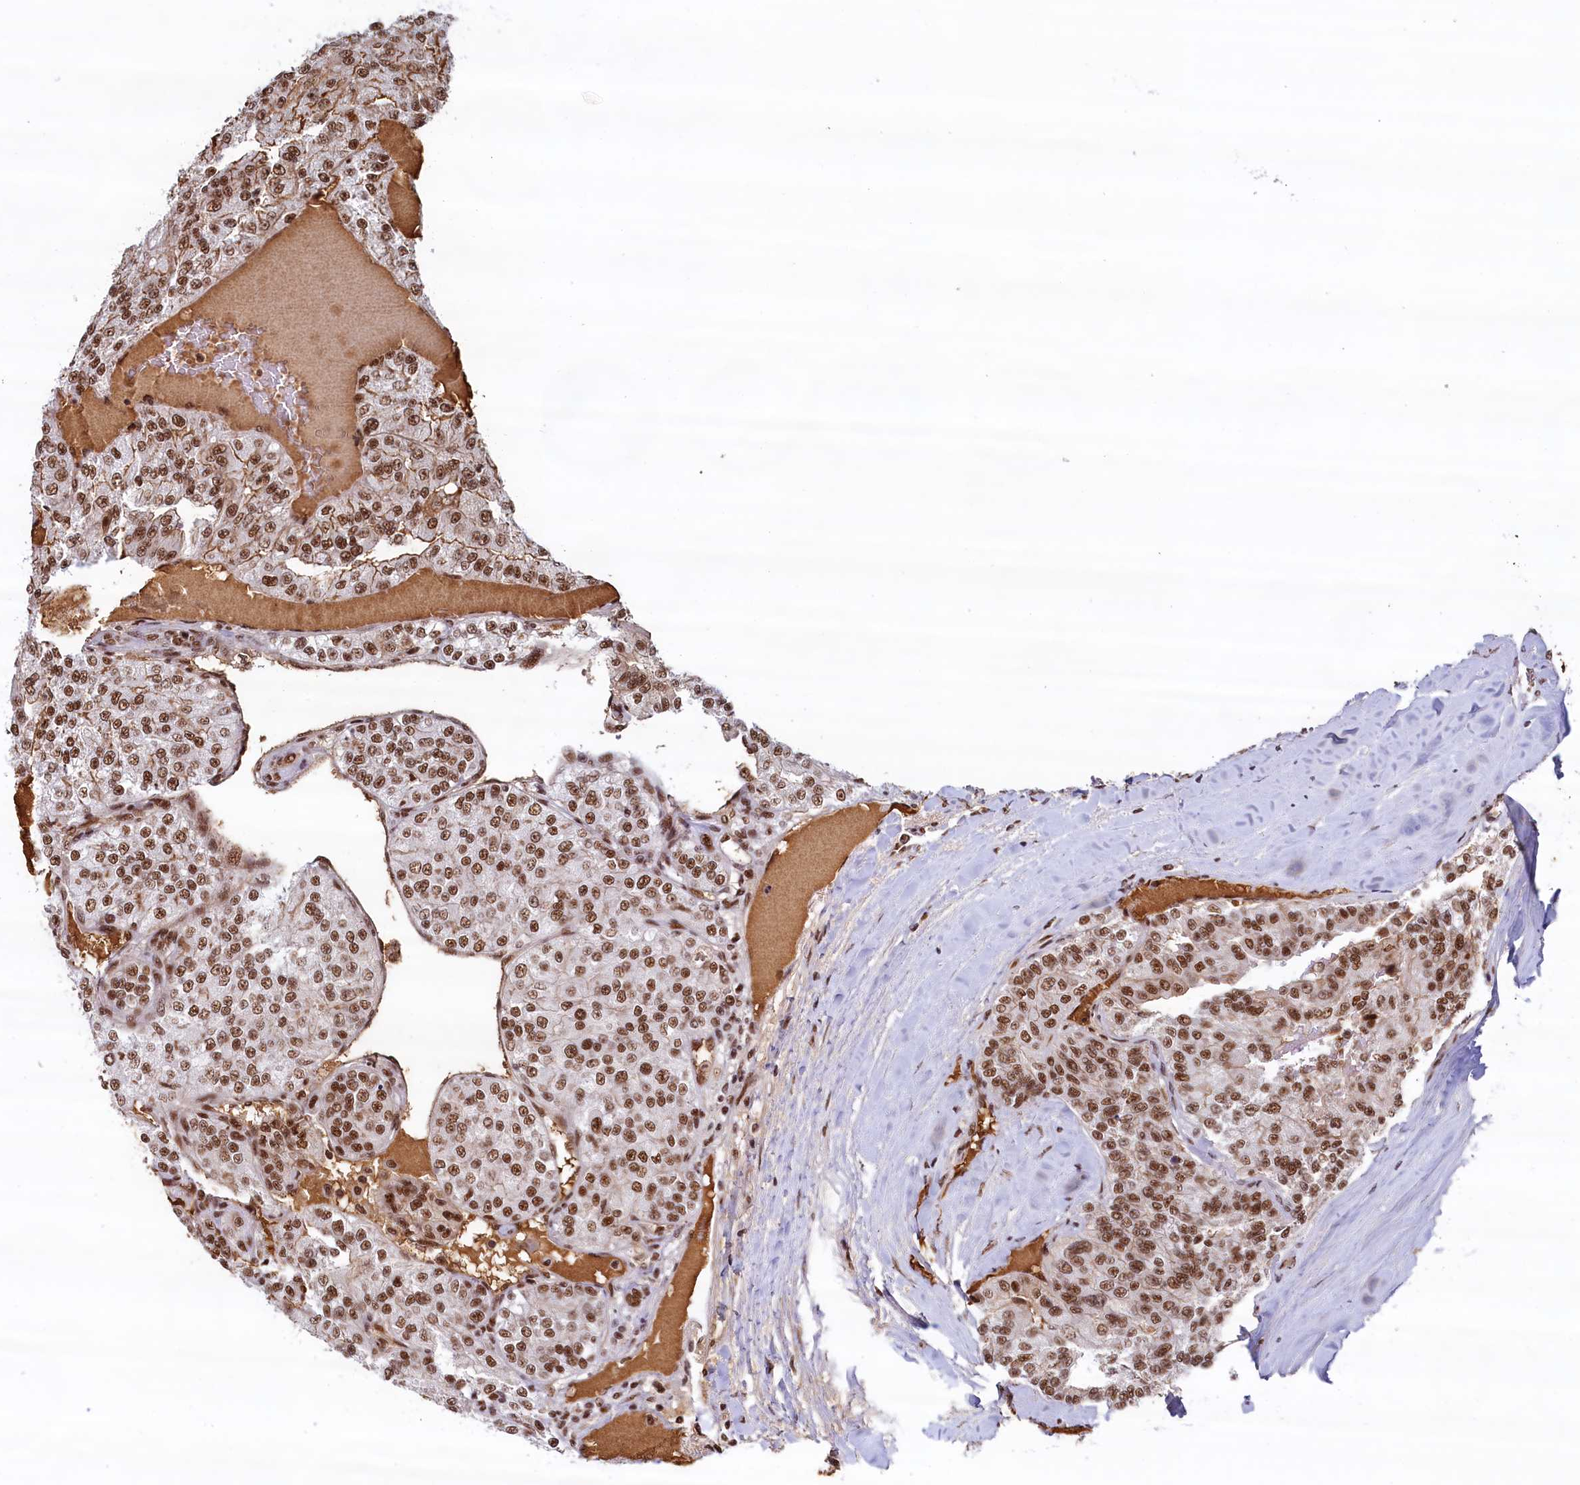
{"staining": {"intensity": "strong", "quantity": ">75%", "location": "nuclear"}, "tissue": "renal cancer", "cell_type": "Tumor cells", "image_type": "cancer", "snomed": [{"axis": "morphology", "description": "Adenocarcinoma, NOS"}, {"axis": "topography", "description": "Kidney"}], "caption": "IHC of renal adenocarcinoma exhibits high levels of strong nuclear staining in approximately >75% of tumor cells. (DAB IHC with brightfield microscopy, high magnification).", "gene": "ZC3H18", "patient": {"sex": "female", "age": 63}}